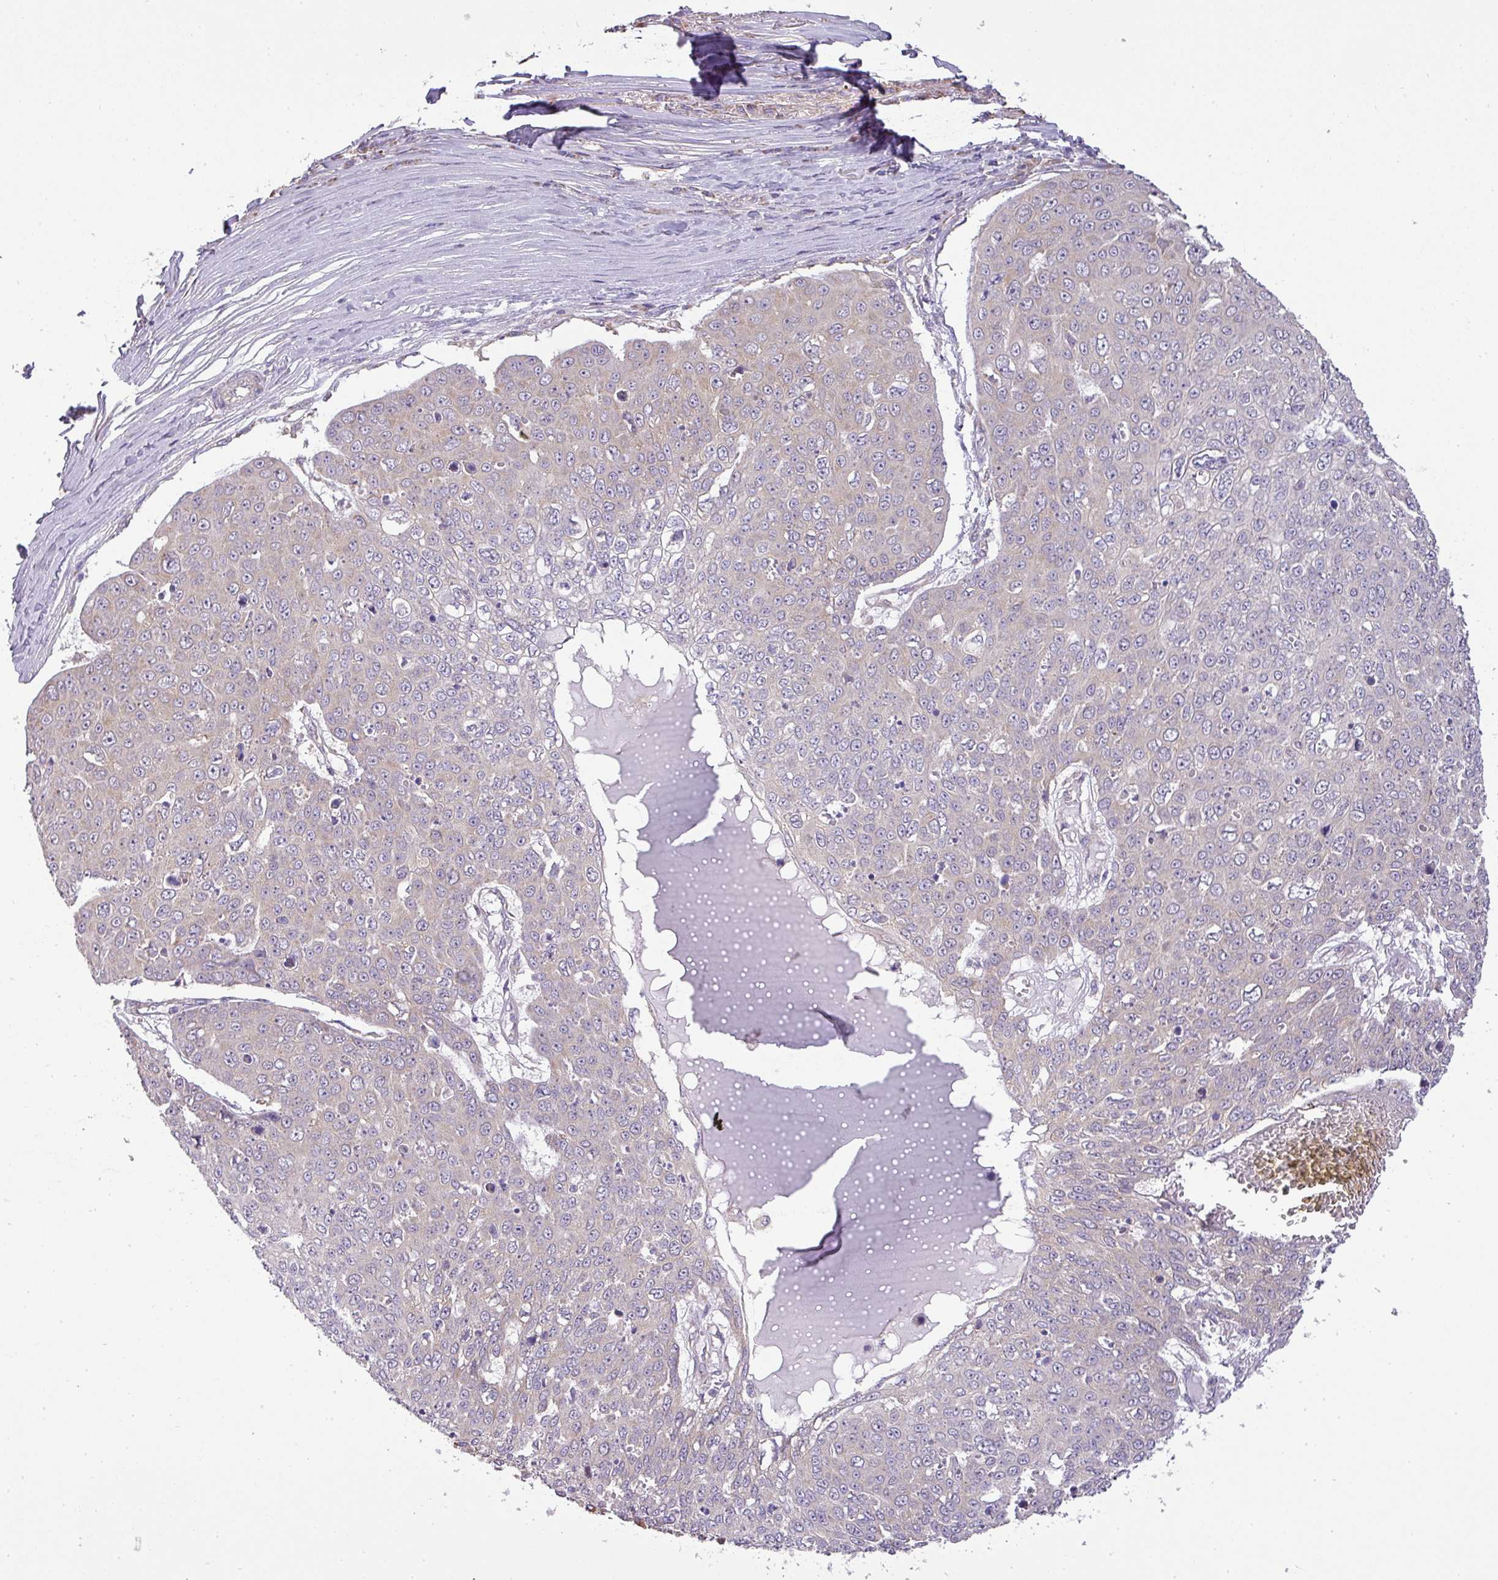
{"staining": {"intensity": "weak", "quantity": "<25%", "location": "cytoplasmic/membranous"}, "tissue": "skin cancer", "cell_type": "Tumor cells", "image_type": "cancer", "snomed": [{"axis": "morphology", "description": "Squamous cell carcinoma, NOS"}, {"axis": "topography", "description": "Skin"}], "caption": "Immunohistochemistry histopathology image of skin squamous cell carcinoma stained for a protein (brown), which exhibits no expression in tumor cells.", "gene": "ZNF211", "patient": {"sex": "male", "age": 71}}